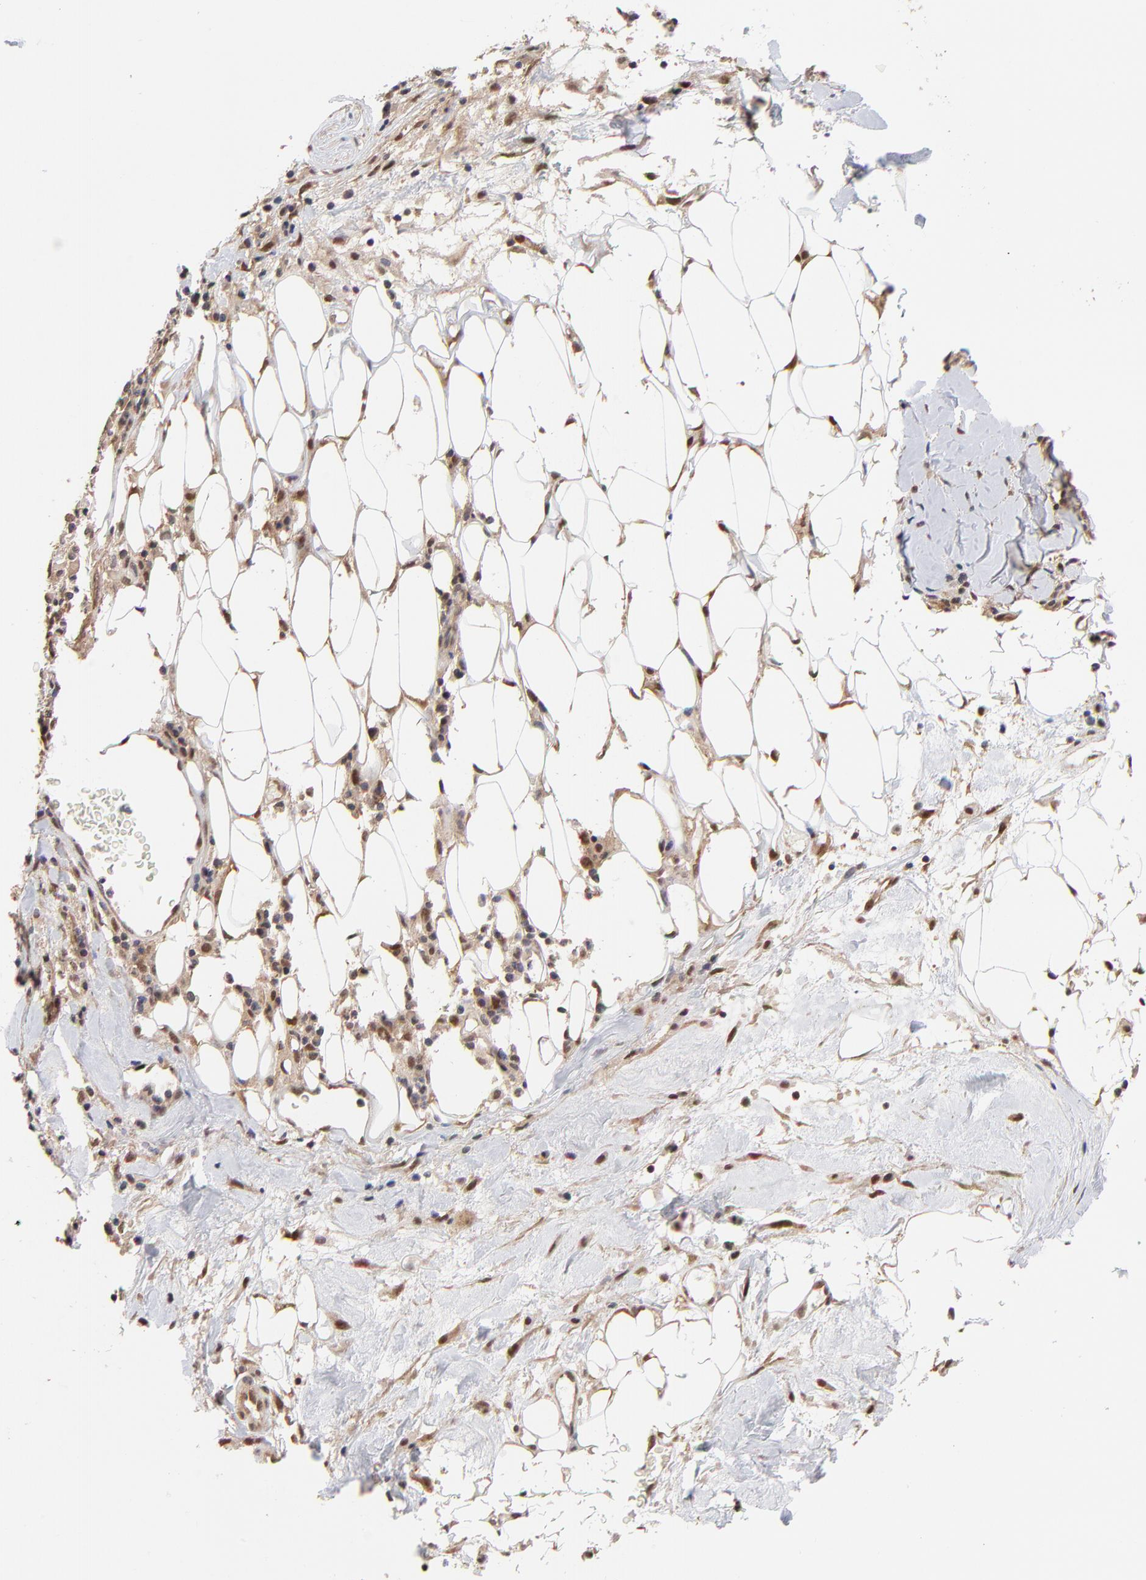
{"staining": {"intensity": "moderate", "quantity": "25%-75%", "location": "nuclear"}, "tissue": "skin cancer", "cell_type": "Tumor cells", "image_type": "cancer", "snomed": [{"axis": "morphology", "description": "Squamous cell carcinoma, NOS"}, {"axis": "topography", "description": "Skin"}], "caption": "This is an image of IHC staining of squamous cell carcinoma (skin), which shows moderate expression in the nuclear of tumor cells.", "gene": "PSMC4", "patient": {"sex": "male", "age": 84}}